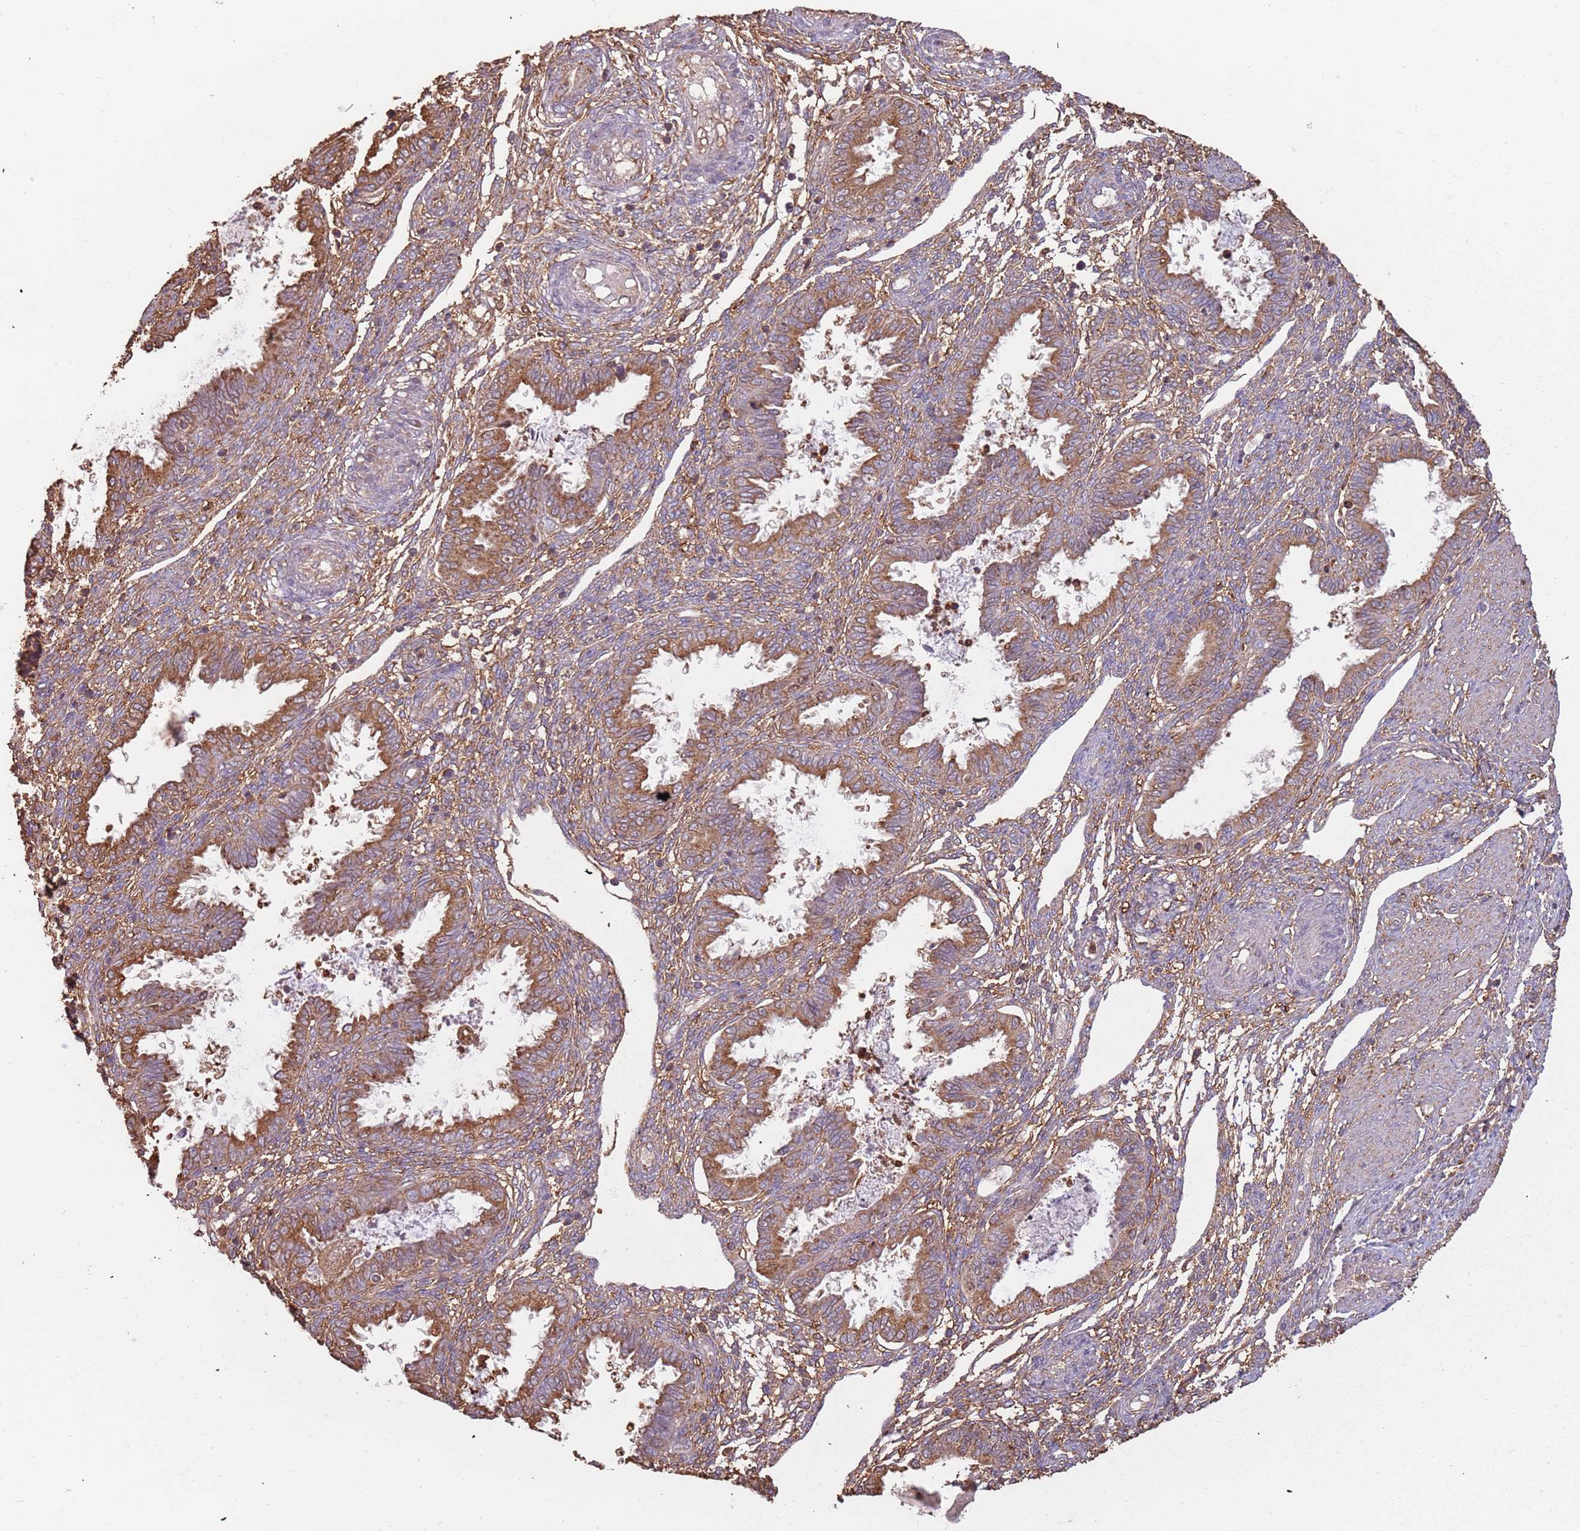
{"staining": {"intensity": "moderate", "quantity": "<25%", "location": "cytoplasmic/membranous"}, "tissue": "endometrium", "cell_type": "Cells in endometrial stroma", "image_type": "normal", "snomed": [{"axis": "morphology", "description": "Normal tissue, NOS"}, {"axis": "topography", "description": "Endometrium"}], "caption": "Immunohistochemical staining of benign human endometrium exhibits low levels of moderate cytoplasmic/membranous positivity in approximately <25% of cells in endometrial stroma.", "gene": "ATOSB", "patient": {"sex": "female", "age": 33}}